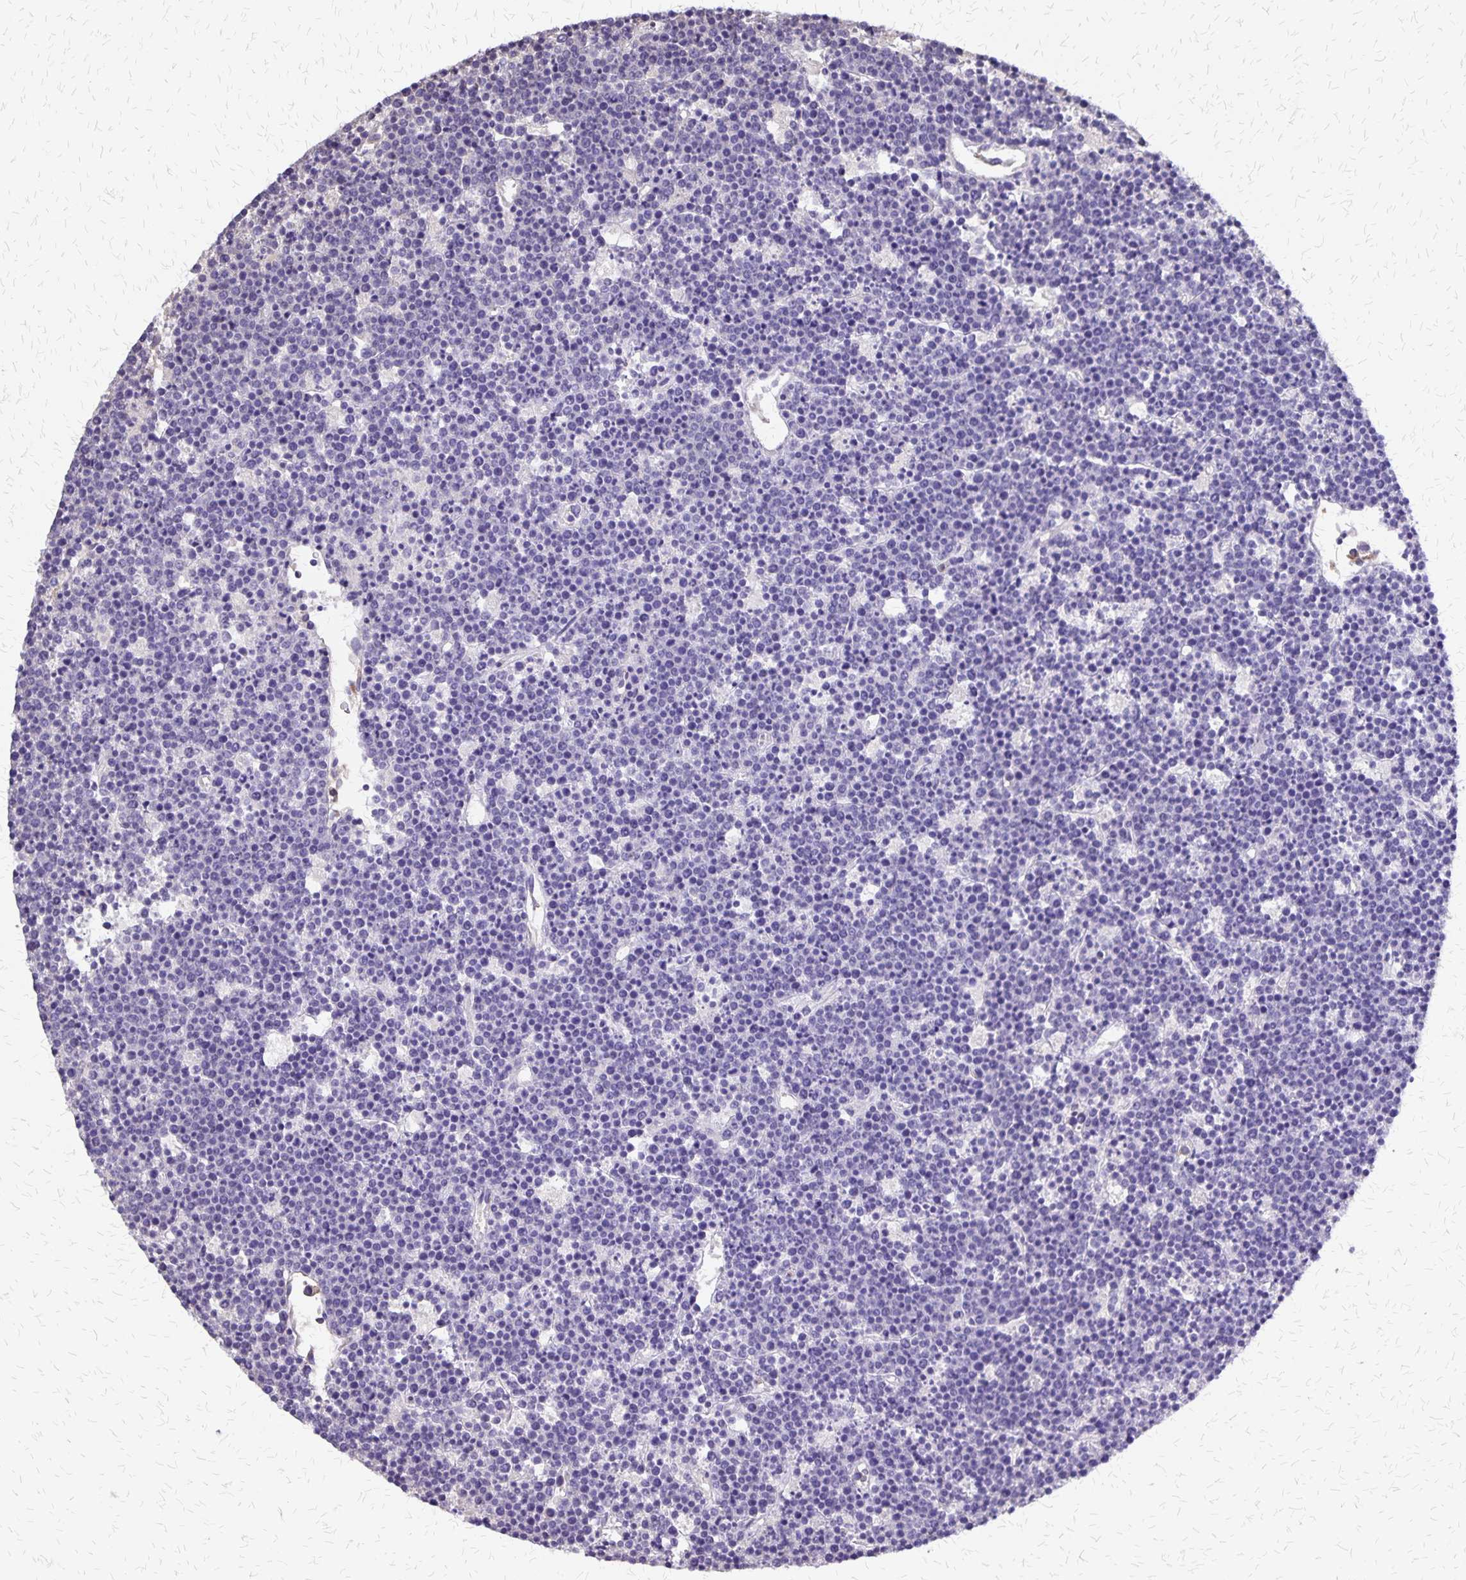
{"staining": {"intensity": "negative", "quantity": "none", "location": "none"}, "tissue": "lymphoma", "cell_type": "Tumor cells", "image_type": "cancer", "snomed": [{"axis": "morphology", "description": "Malignant lymphoma, non-Hodgkin's type, High grade"}, {"axis": "topography", "description": "Ovary"}], "caption": "Protein analysis of lymphoma shows no significant staining in tumor cells.", "gene": "SI", "patient": {"sex": "female", "age": 56}}